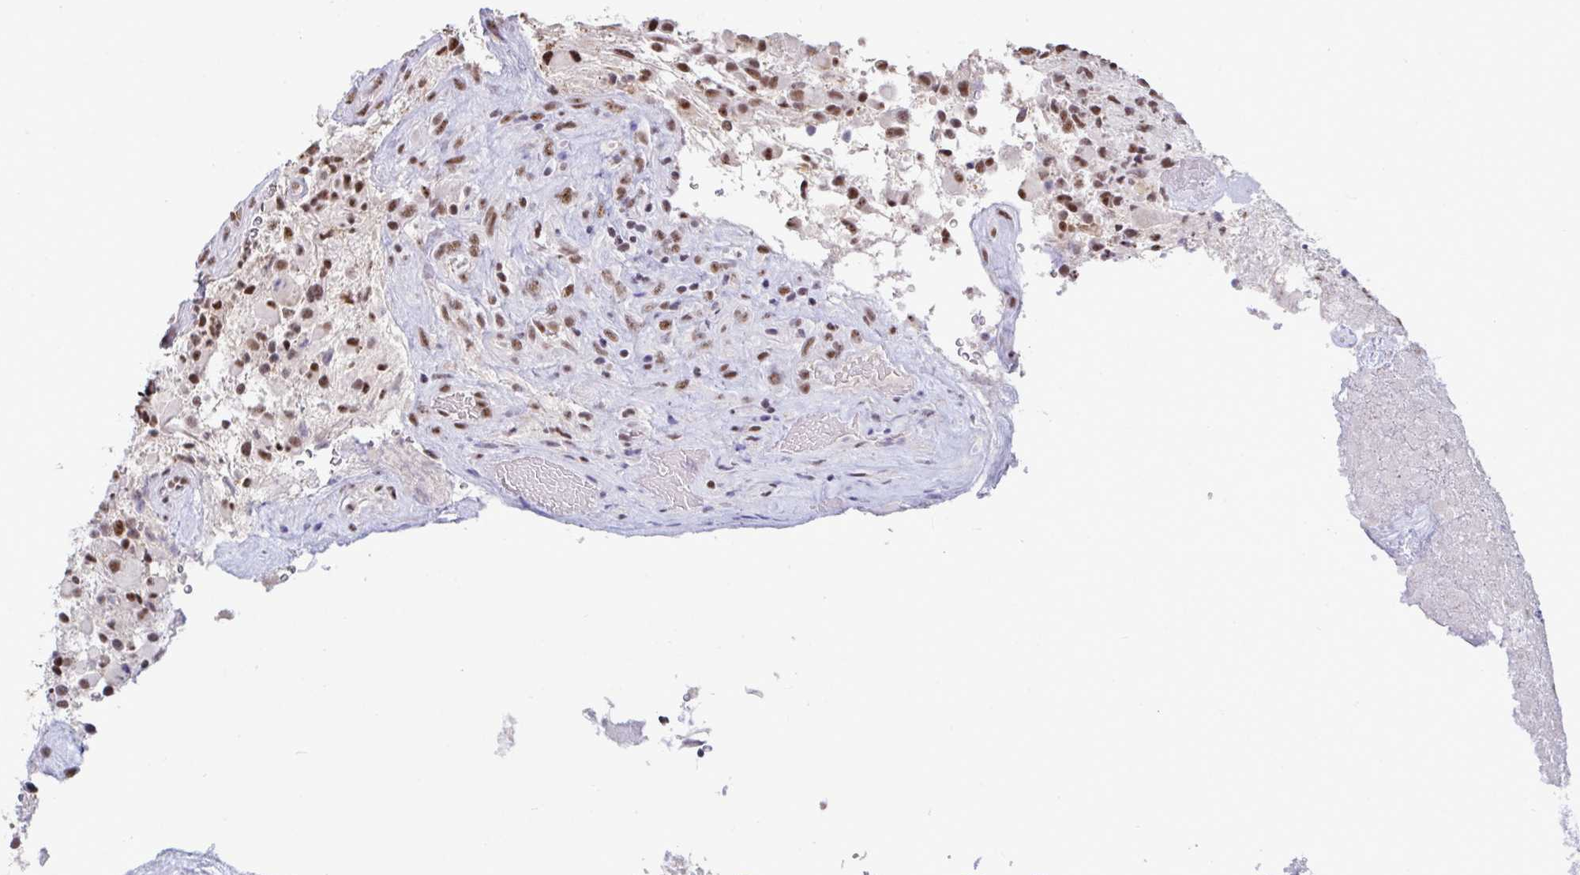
{"staining": {"intensity": "moderate", "quantity": ">75%", "location": "nuclear"}, "tissue": "glioma", "cell_type": "Tumor cells", "image_type": "cancer", "snomed": [{"axis": "morphology", "description": "Glioma, malignant, High grade"}, {"axis": "topography", "description": "Brain"}], "caption": "Moderate nuclear positivity is present in about >75% of tumor cells in glioma.", "gene": "PUF60", "patient": {"sex": "female", "age": 65}}